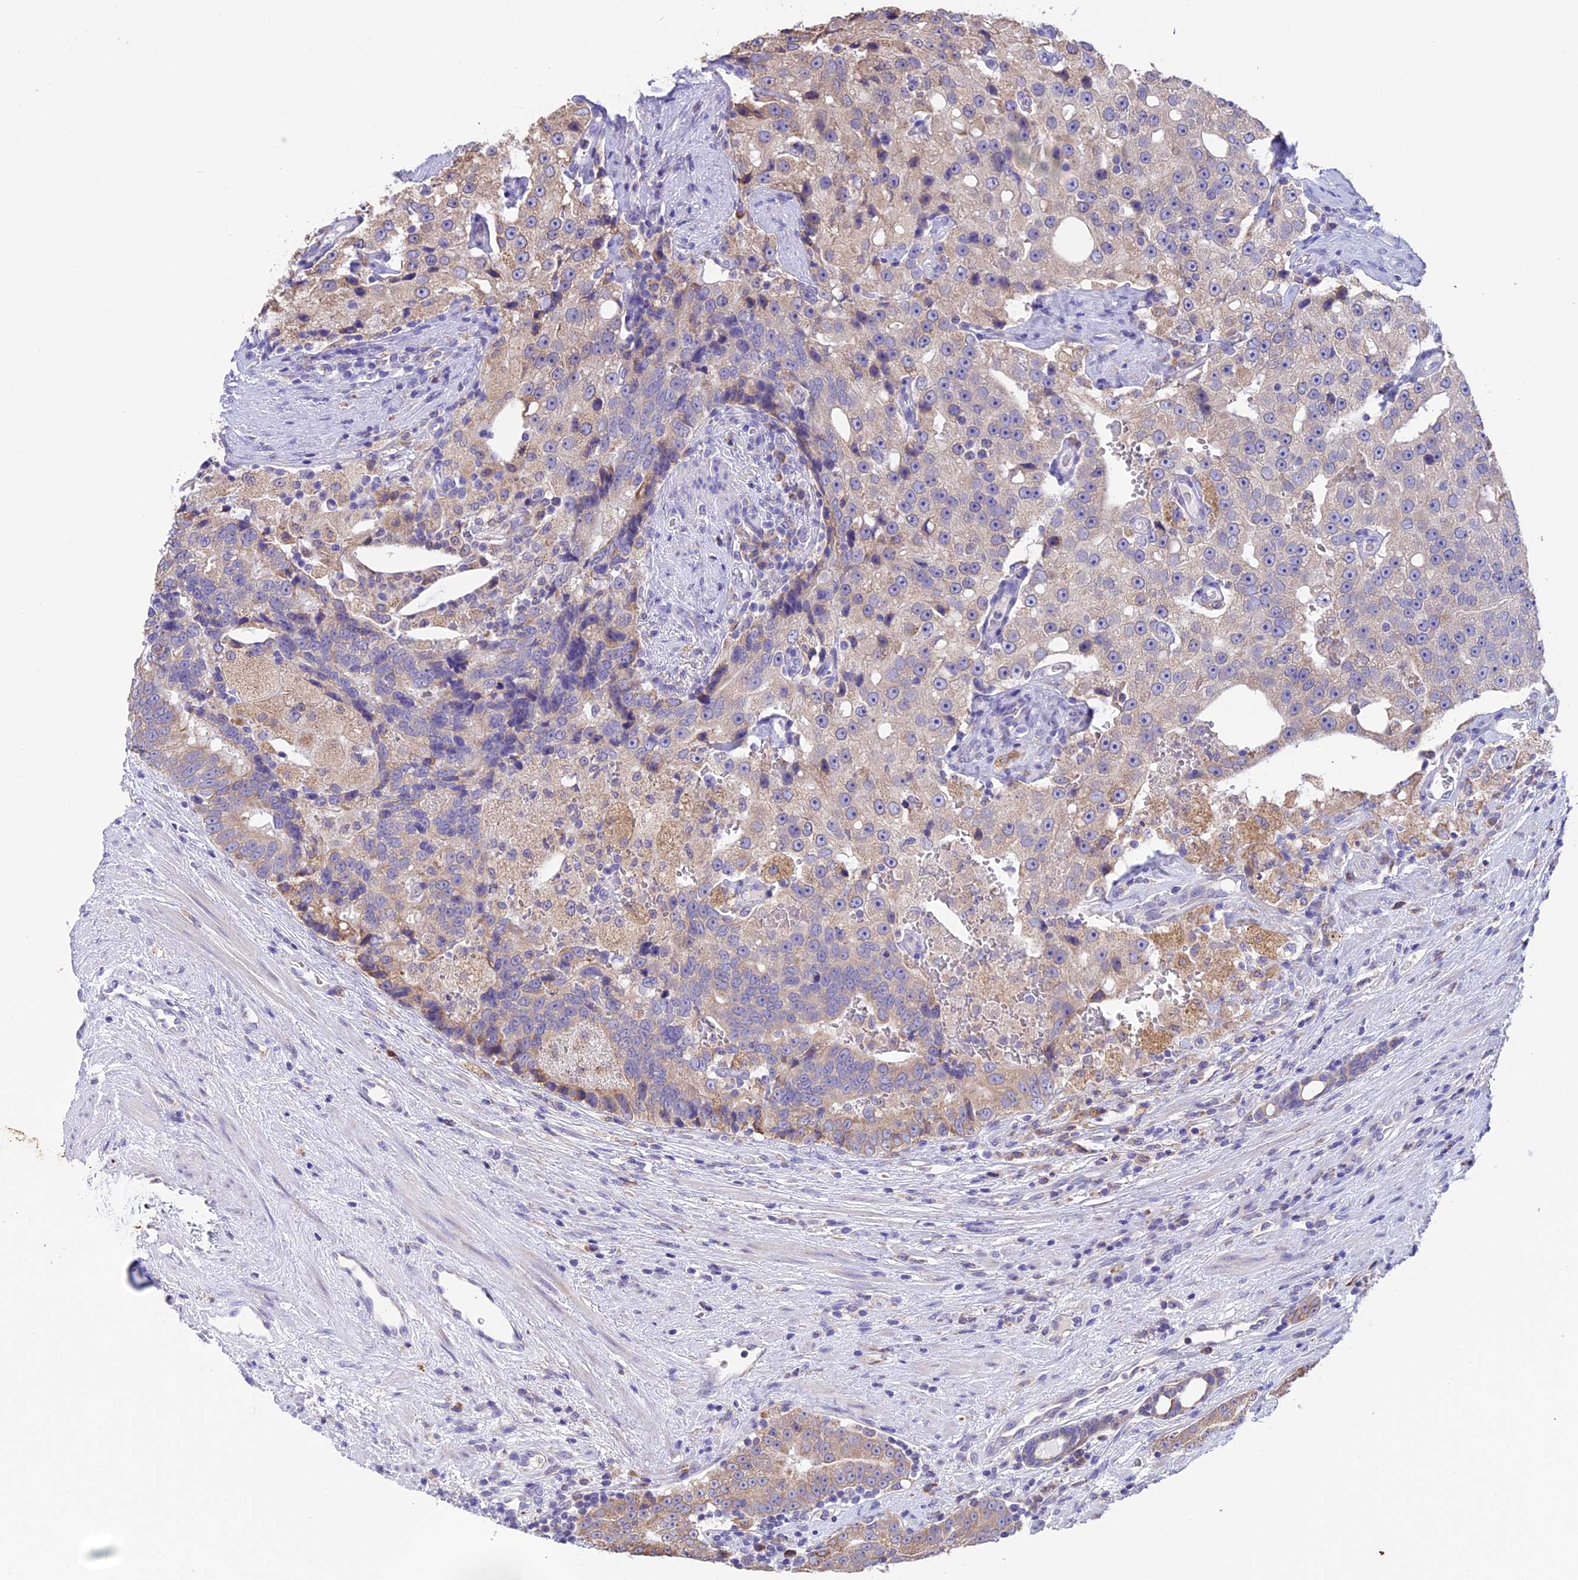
{"staining": {"intensity": "negative", "quantity": "none", "location": "none"}, "tissue": "prostate cancer", "cell_type": "Tumor cells", "image_type": "cancer", "snomed": [{"axis": "morphology", "description": "Adenocarcinoma, High grade"}, {"axis": "topography", "description": "Prostate"}], "caption": "This micrograph is of prostate cancer stained with IHC to label a protein in brown with the nuclei are counter-stained blue. There is no staining in tumor cells.", "gene": "DMRTA2", "patient": {"sex": "male", "age": 70}}